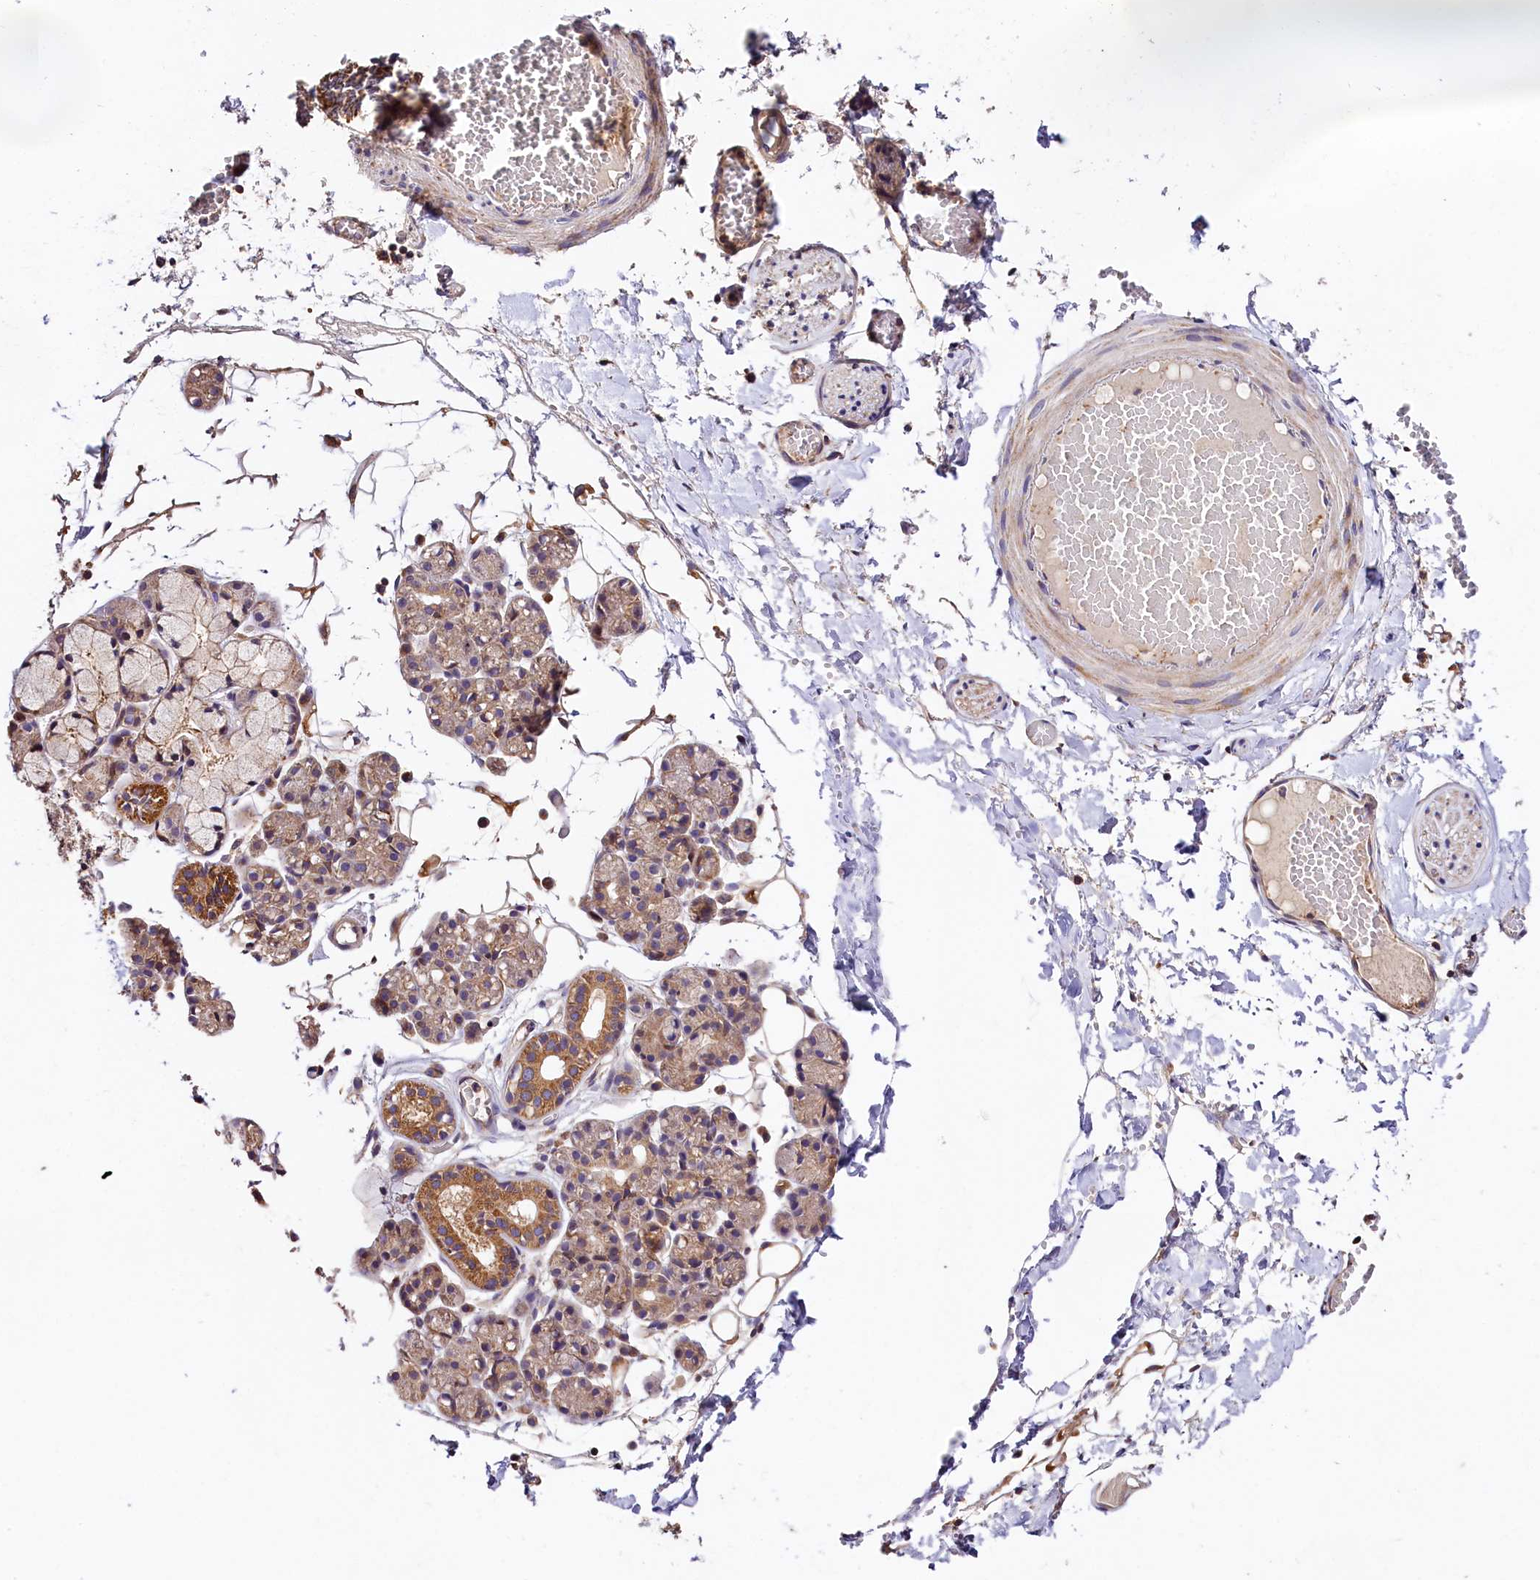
{"staining": {"intensity": "moderate", "quantity": "<25%", "location": "cytoplasmic/membranous"}, "tissue": "salivary gland", "cell_type": "Glandular cells", "image_type": "normal", "snomed": [{"axis": "morphology", "description": "Normal tissue, NOS"}, {"axis": "topography", "description": "Salivary gland"}], "caption": "IHC (DAB (3,3'-diaminobenzidine)) staining of benign human salivary gland demonstrates moderate cytoplasmic/membranous protein positivity in about <25% of glandular cells.", "gene": "KPTN", "patient": {"sex": "male", "age": 63}}